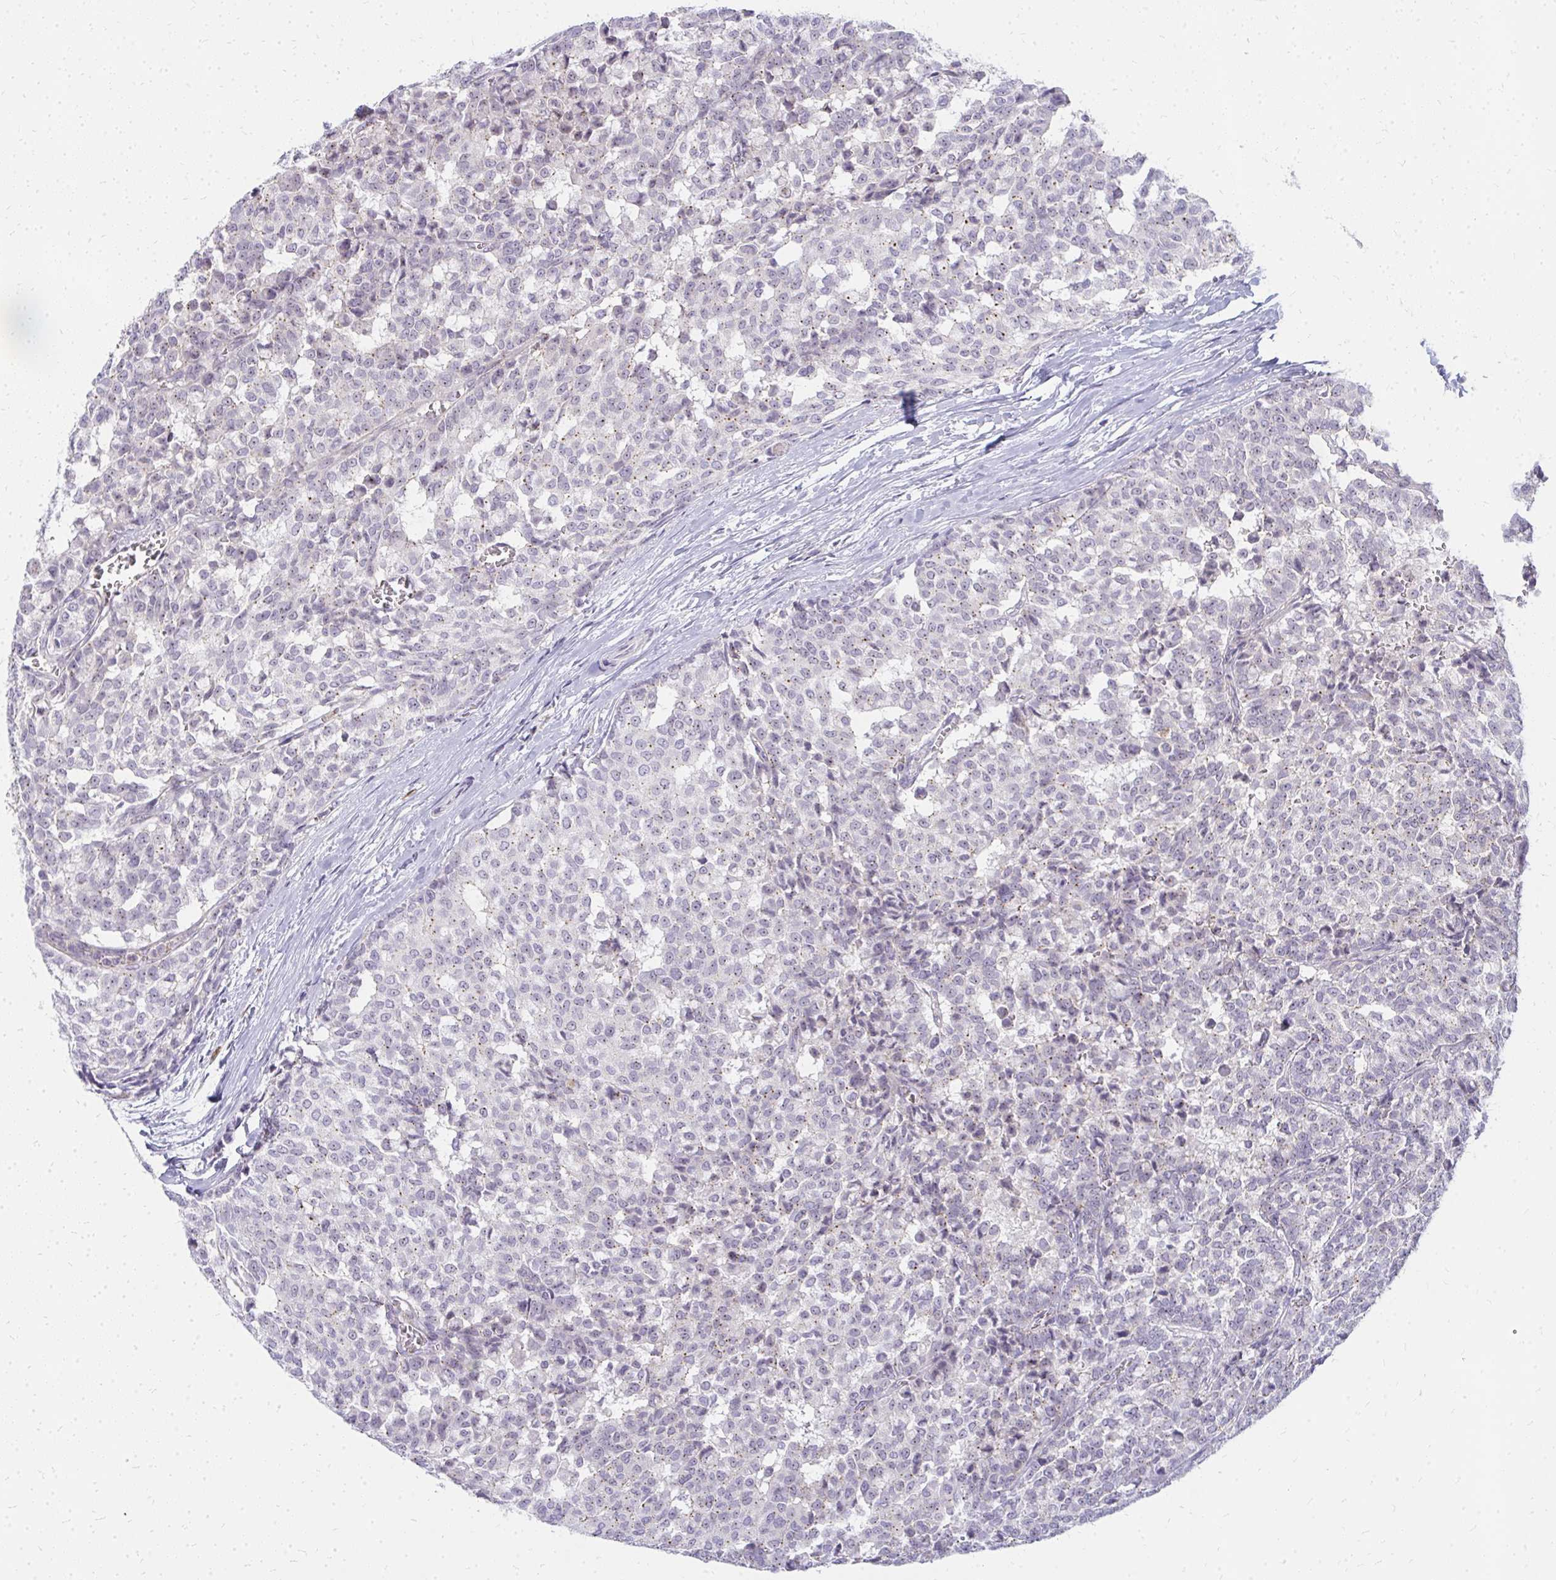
{"staining": {"intensity": "negative", "quantity": "none", "location": "none"}, "tissue": "breast cancer", "cell_type": "Tumor cells", "image_type": "cancer", "snomed": [{"axis": "morphology", "description": "Duct carcinoma"}, {"axis": "topography", "description": "Breast"}], "caption": "There is no significant staining in tumor cells of breast cancer (intraductal carcinoma). (DAB IHC visualized using brightfield microscopy, high magnification).", "gene": "FAM9A", "patient": {"sex": "female", "age": 91}}